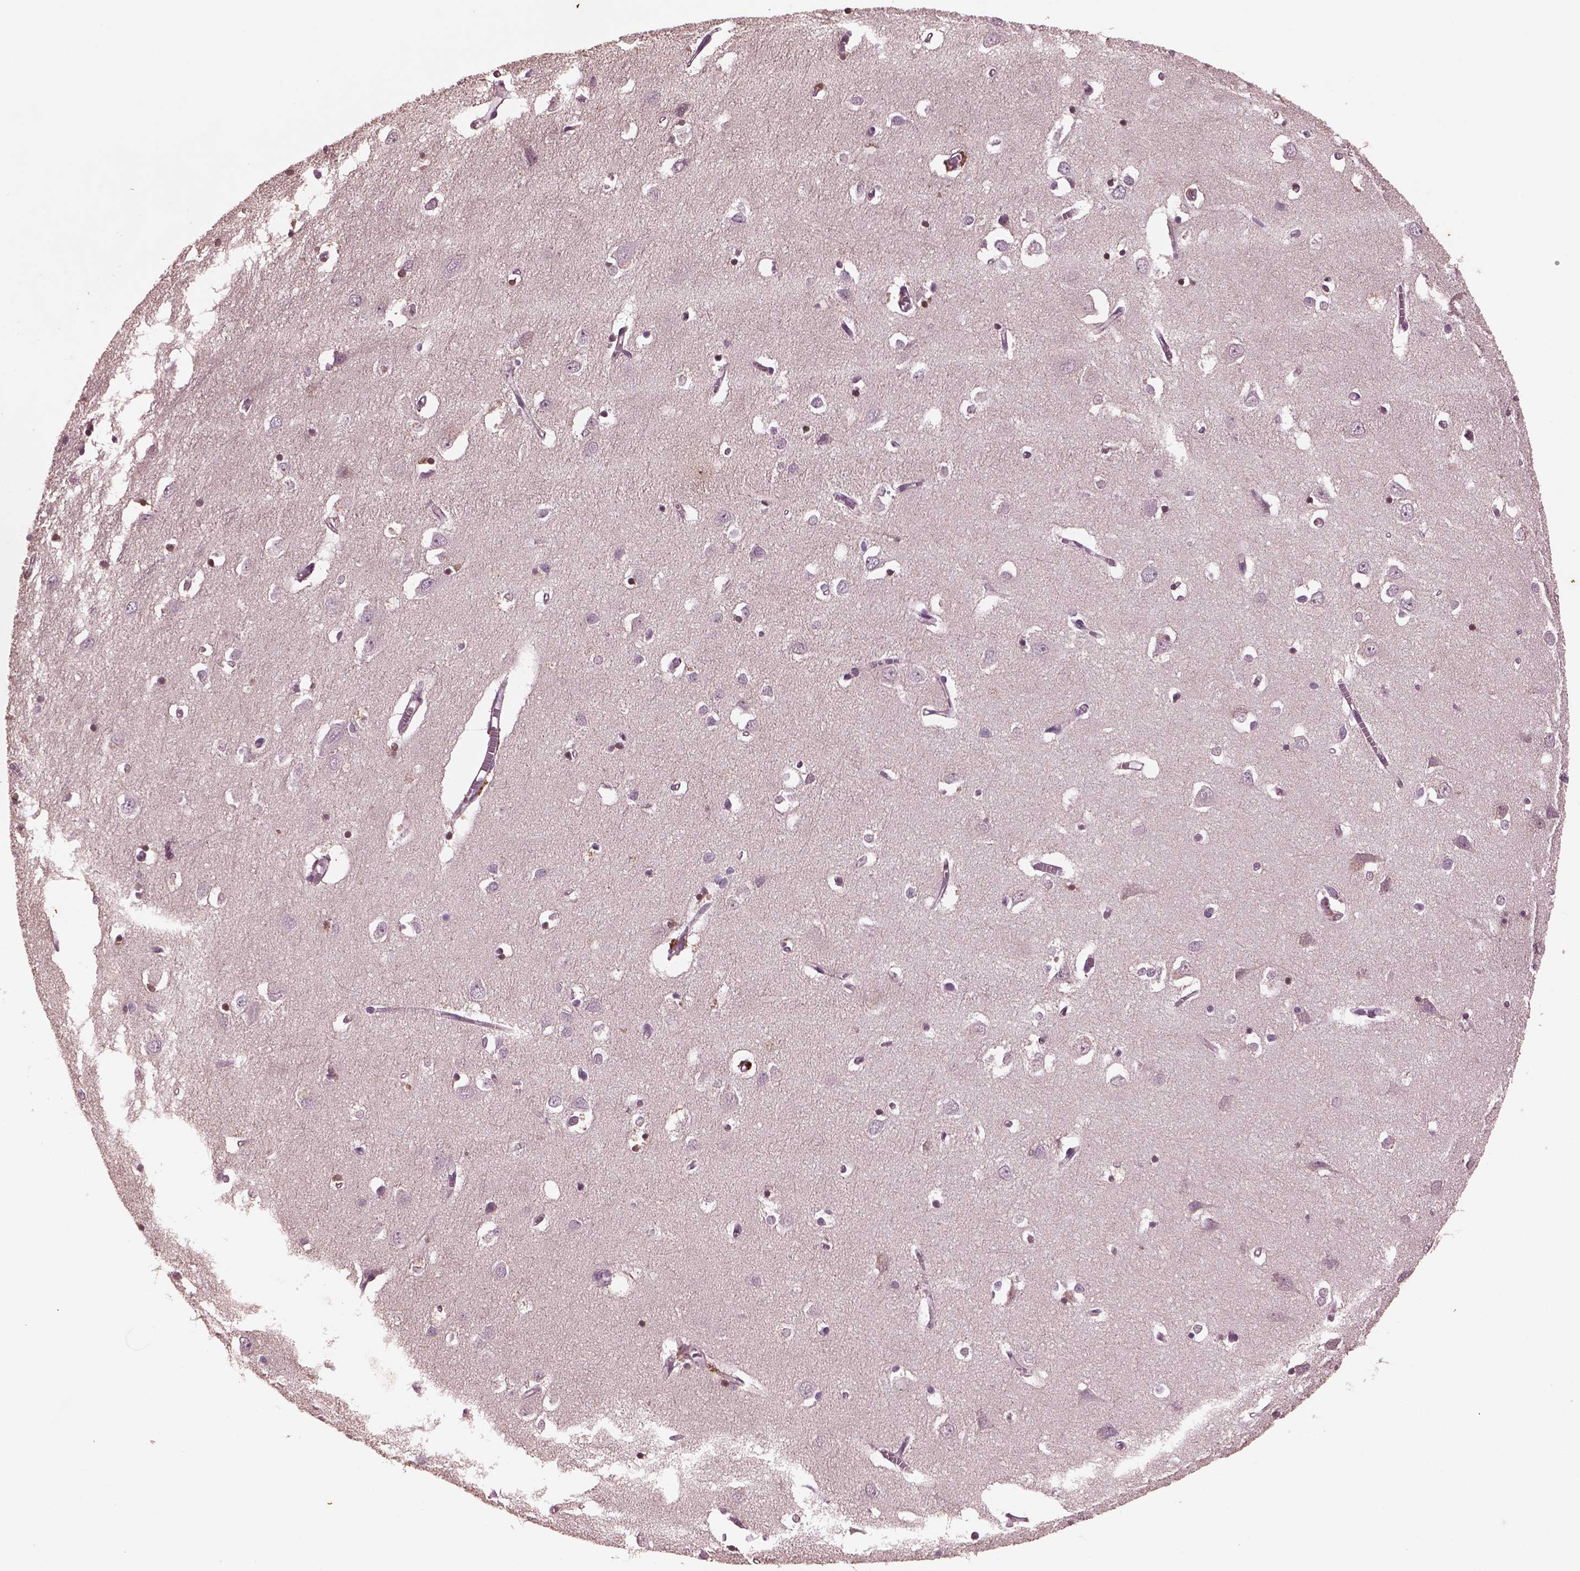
{"staining": {"intensity": "negative", "quantity": "none", "location": "none"}, "tissue": "cerebral cortex", "cell_type": "Endothelial cells", "image_type": "normal", "snomed": [{"axis": "morphology", "description": "Normal tissue, NOS"}, {"axis": "topography", "description": "Cerebral cortex"}], "caption": "Immunohistochemistry of unremarkable cerebral cortex displays no expression in endothelial cells.", "gene": "PTX4", "patient": {"sex": "male", "age": 70}}